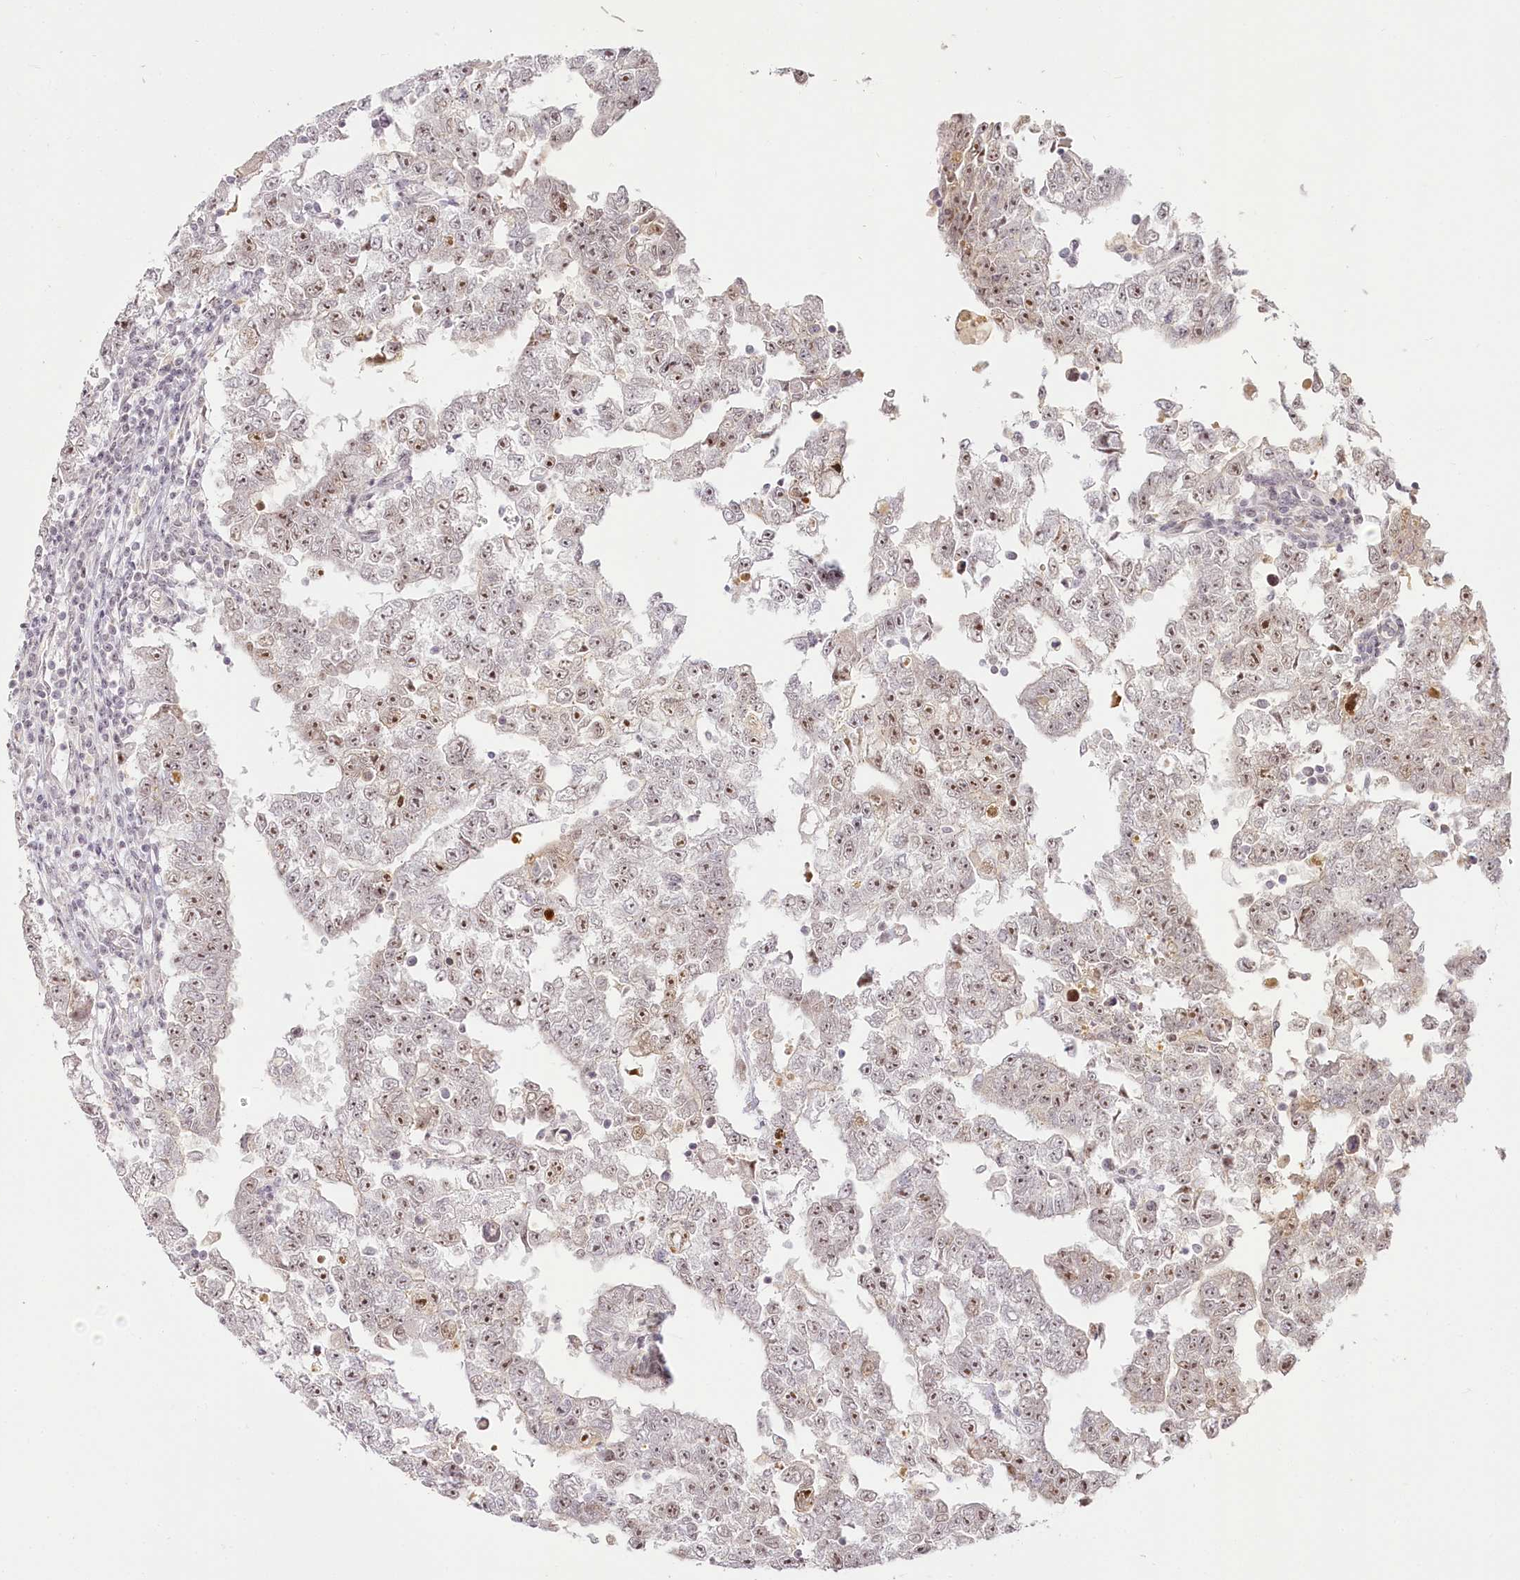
{"staining": {"intensity": "moderate", "quantity": ">75%", "location": "nuclear"}, "tissue": "testis cancer", "cell_type": "Tumor cells", "image_type": "cancer", "snomed": [{"axis": "morphology", "description": "Carcinoma, Embryonal, NOS"}, {"axis": "topography", "description": "Testis"}], "caption": "A medium amount of moderate nuclear positivity is appreciated in about >75% of tumor cells in testis cancer tissue.", "gene": "EXOSC7", "patient": {"sex": "male", "age": 25}}